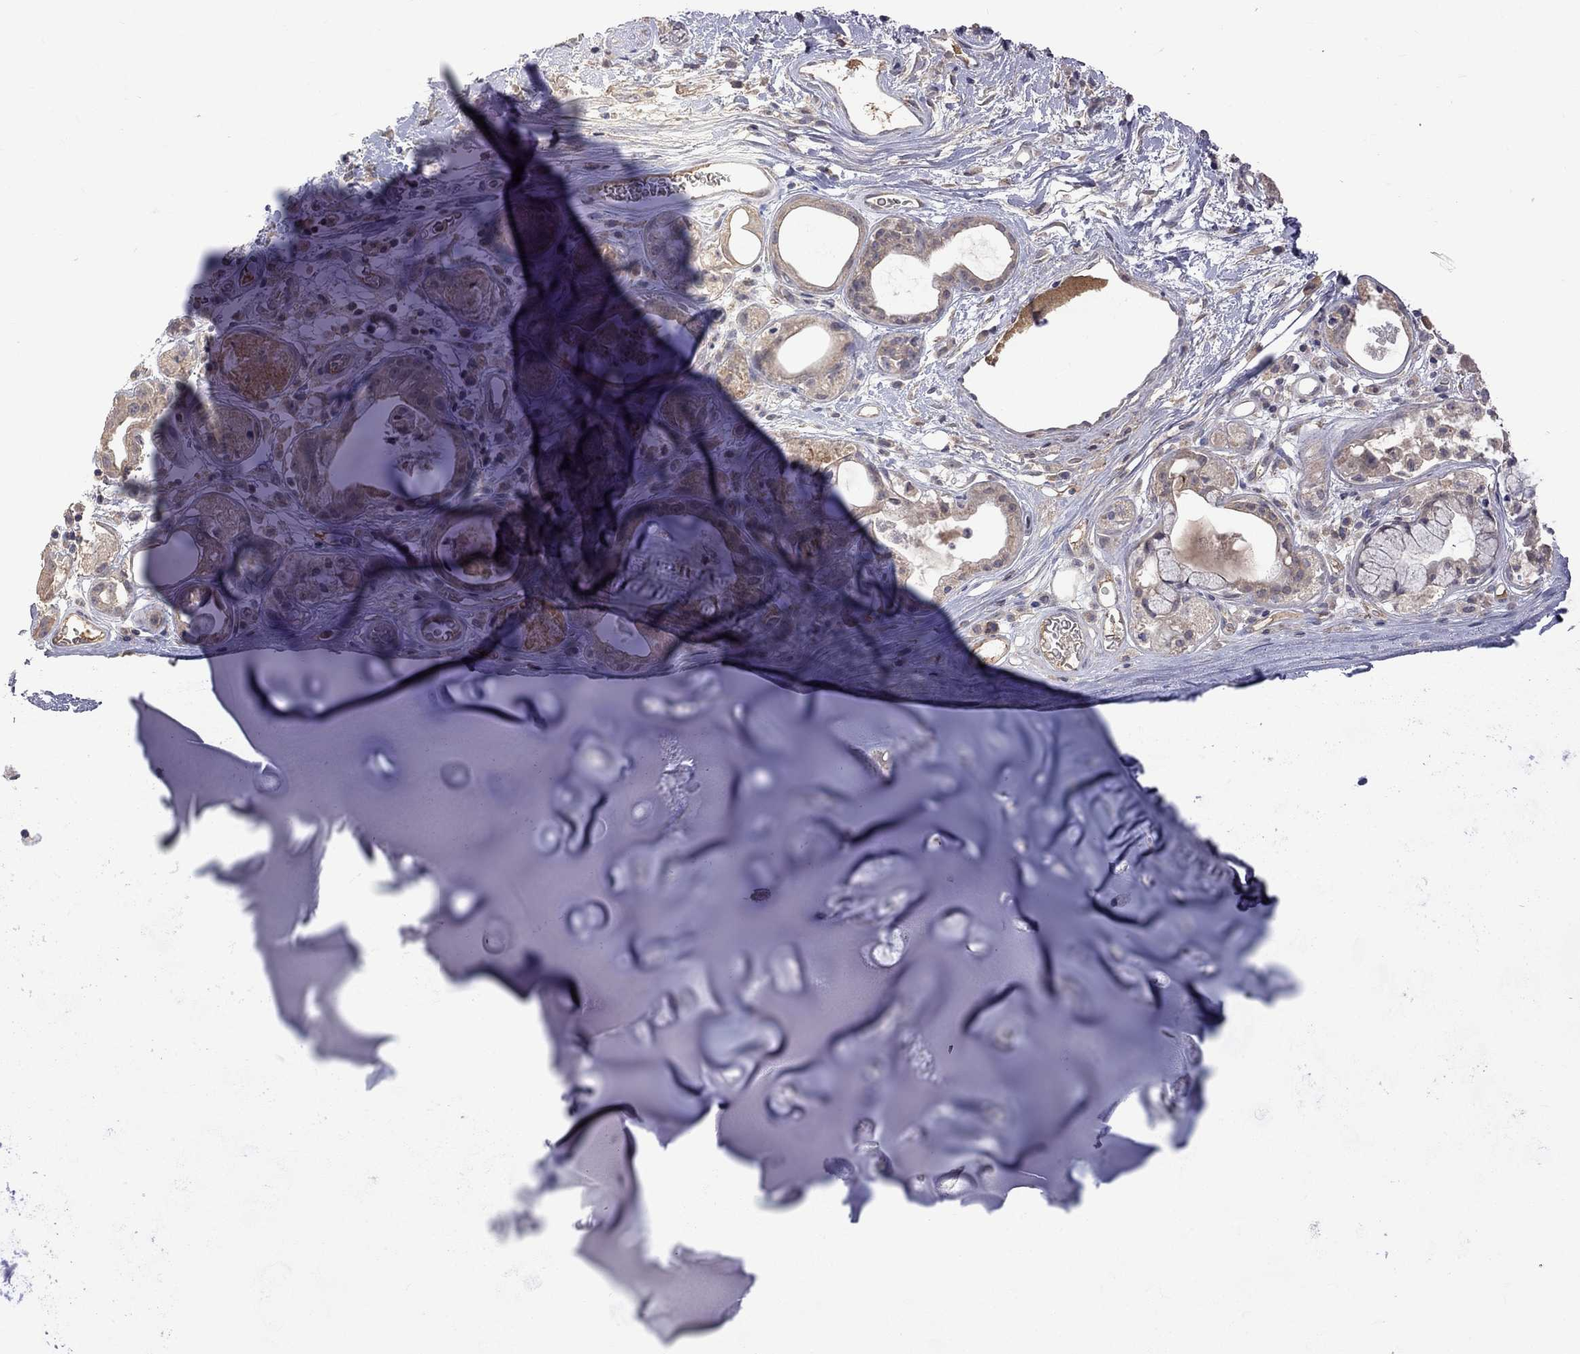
{"staining": {"intensity": "negative", "quantity": "none", "location": "none"}, "tissue": "soft tissue", "cell_type": "Chondrocytes", "image_type": "normal", "snomed": [{"axis": "morphology", "description": "Normal tissue, NOS"}, {"axis": "topography", "description": "Cartilage tissue"}], "caption": "High power microscopy micrograph of an immunohistochemistry (IHC) photomicrograph of unremarkable soft tissue, revealing no significant positivity in chondrocytes. (DAB immunohistochemistry visualized using brightfield microscopy, high magnification).", "gene": "HTR6", "patient": {"sex": "male", "age": 81}}